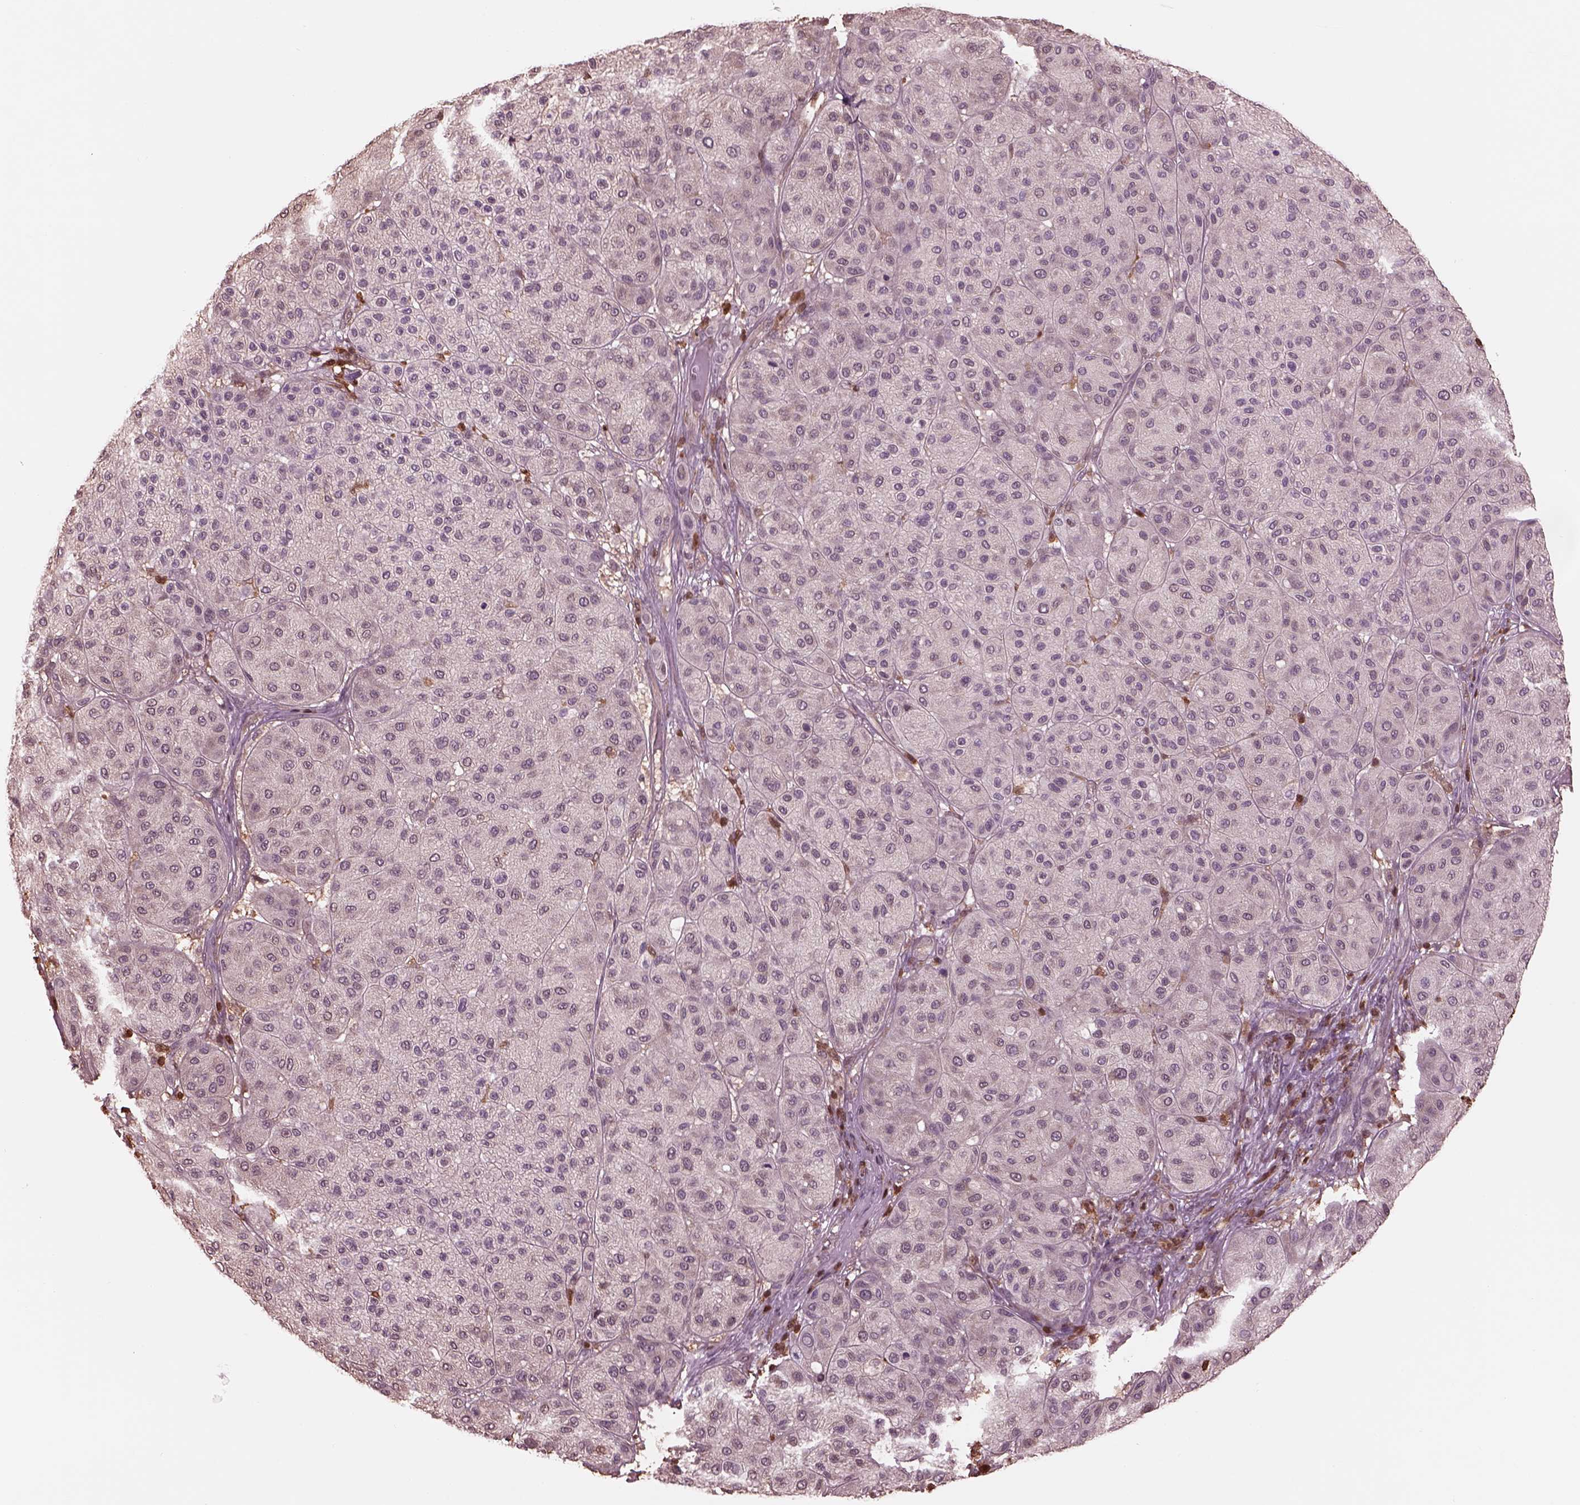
{"staining": {"intensity": "negative", "quantity": "none", "location": "none"}, "tissue": "melanoma", "cell_type": "Tumor cells", "image_type": "cancer", "snomed": [{"axis": "morphology", "description": "Malignant melanoma, Metastatic site"}, {"axis": "topography", "description": "Smooth muscle"}], "caption": "The image exhibits no significant expression in tumor cells of melanoma. (DAB (3,3'-diaminobenzidine) IHC visualized using brightfield microscopy, high magnification).", "gene": "IL31RA", "patient": {"sex": "male", "age": 41}}